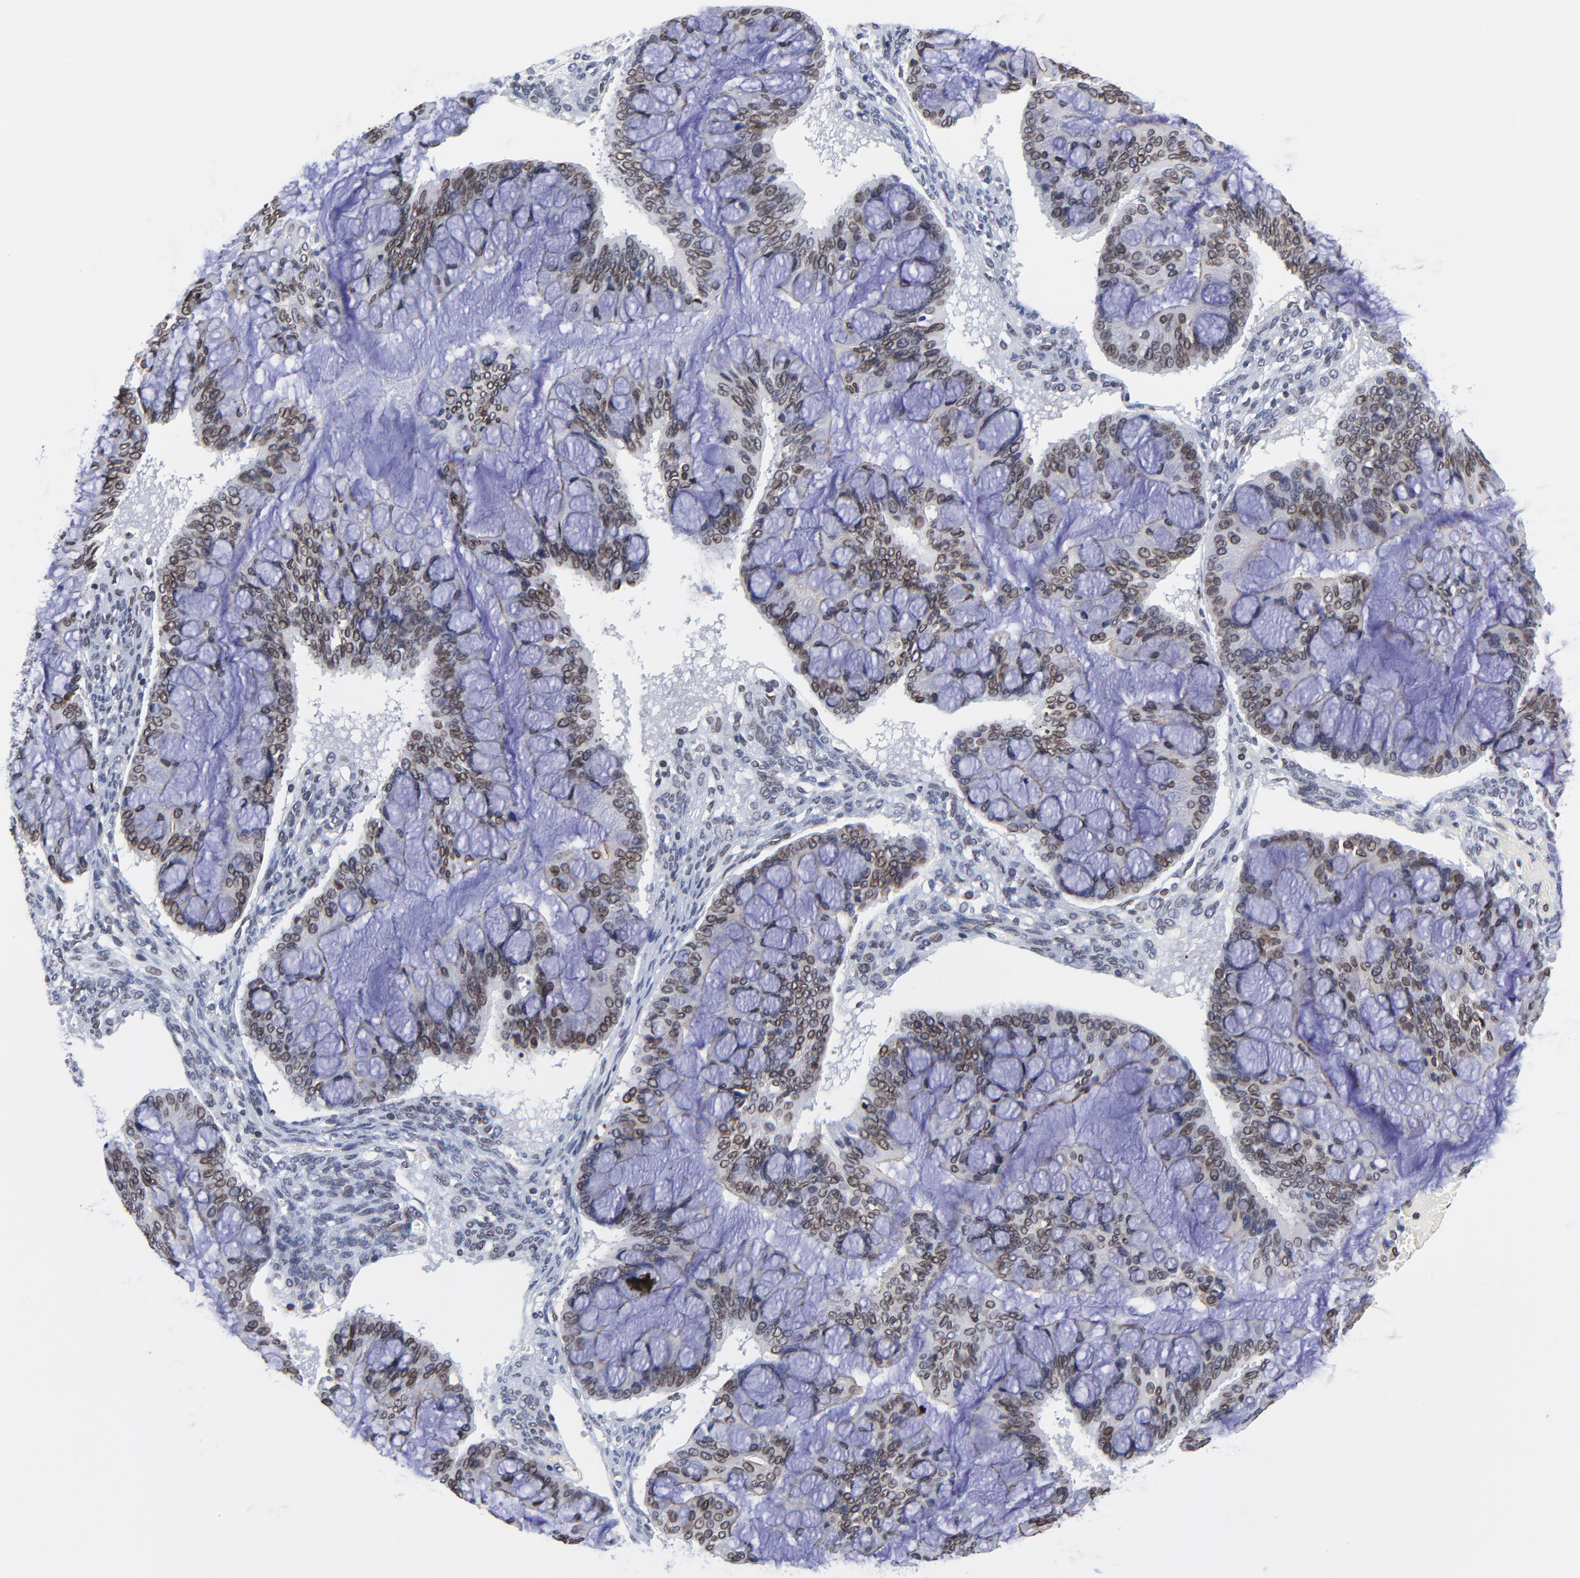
{"staining": {"intensity": "moderate", "quantity": ">75%", "location": "cytoplasmic/membranous,nuclear"}, "tissue": "ovarian cancer", "cell_type": "Tumor cells", "image_type": "cancer", "snomed": [{"axis": "morphology", "description": "Cystadenocarcinoma, mucinous, NOS"}, {"axis": "topography", "description": "Ovary"}], "caption": "Tumor cells reveal medium levels of moderate cytoplasmic/membranous and nuclear staining in about >75% of cells in human mucinous cystadenocarcinoma (ovarian). (DAB IHC with brightfield microscopy, high magnification).", "gene": "THAP7", "patient": {"sex": "female", "age": 73}}